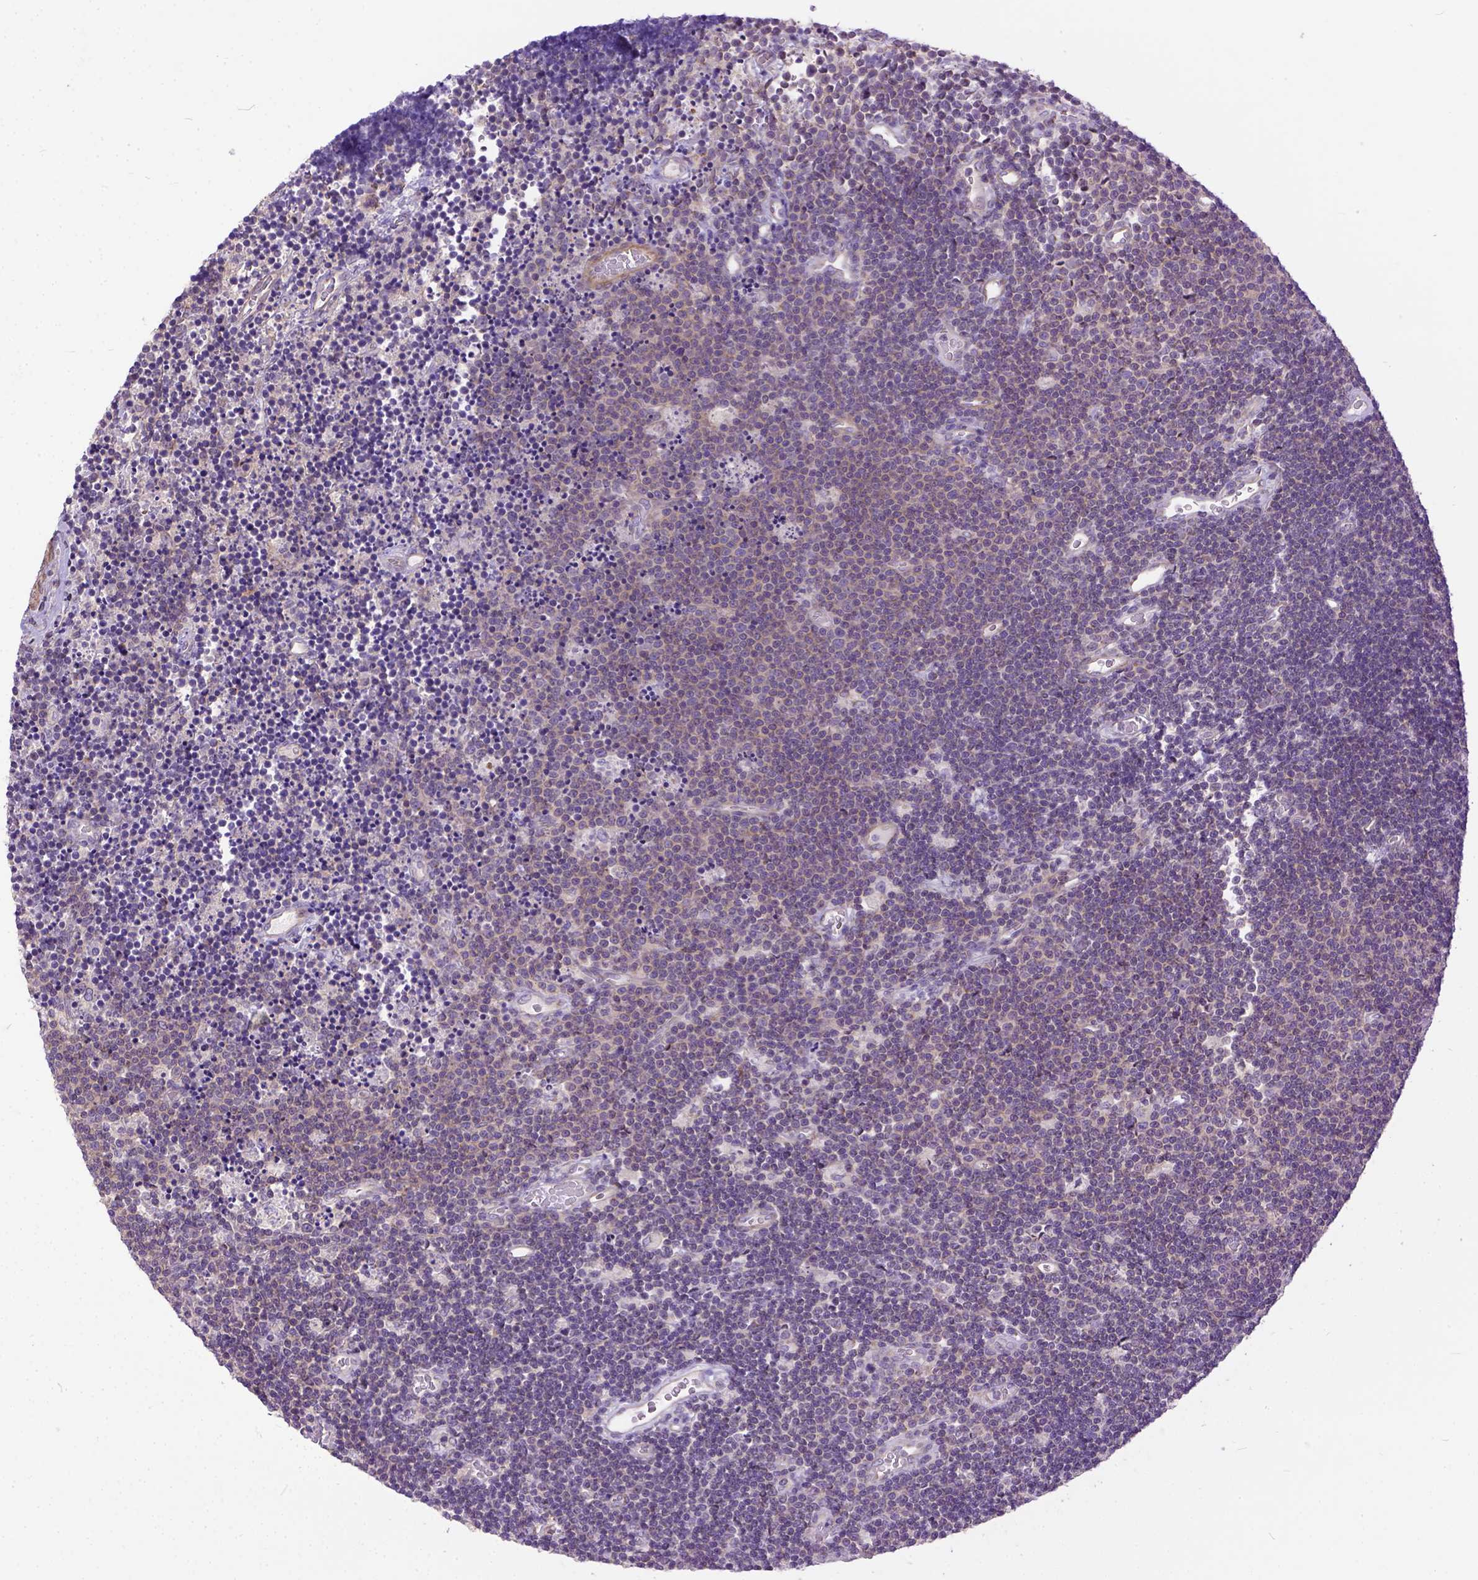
{"staining": {"intensity": "weak", "quantity": "25%-75%", "location": "cytoplasmic/membranous"}, "tissue": "lymphoma", "cell_type": "Tumor cells", "image_type": "cancer", "snomed": [{"axis": "morphology", "description": "Malignant lymphoma, non-Hodgkin's type, Low grade"}, {"axis": "topography", "description": "Brain"}], "caption": "There is low levels of weak cytoplasmic/membranous expression in tumor cells of lymphoma, as demonstrated by immunohistochemical staining (brown color).", "gene": "BANF2", "patient": {"sex": "female", "age": 66}}